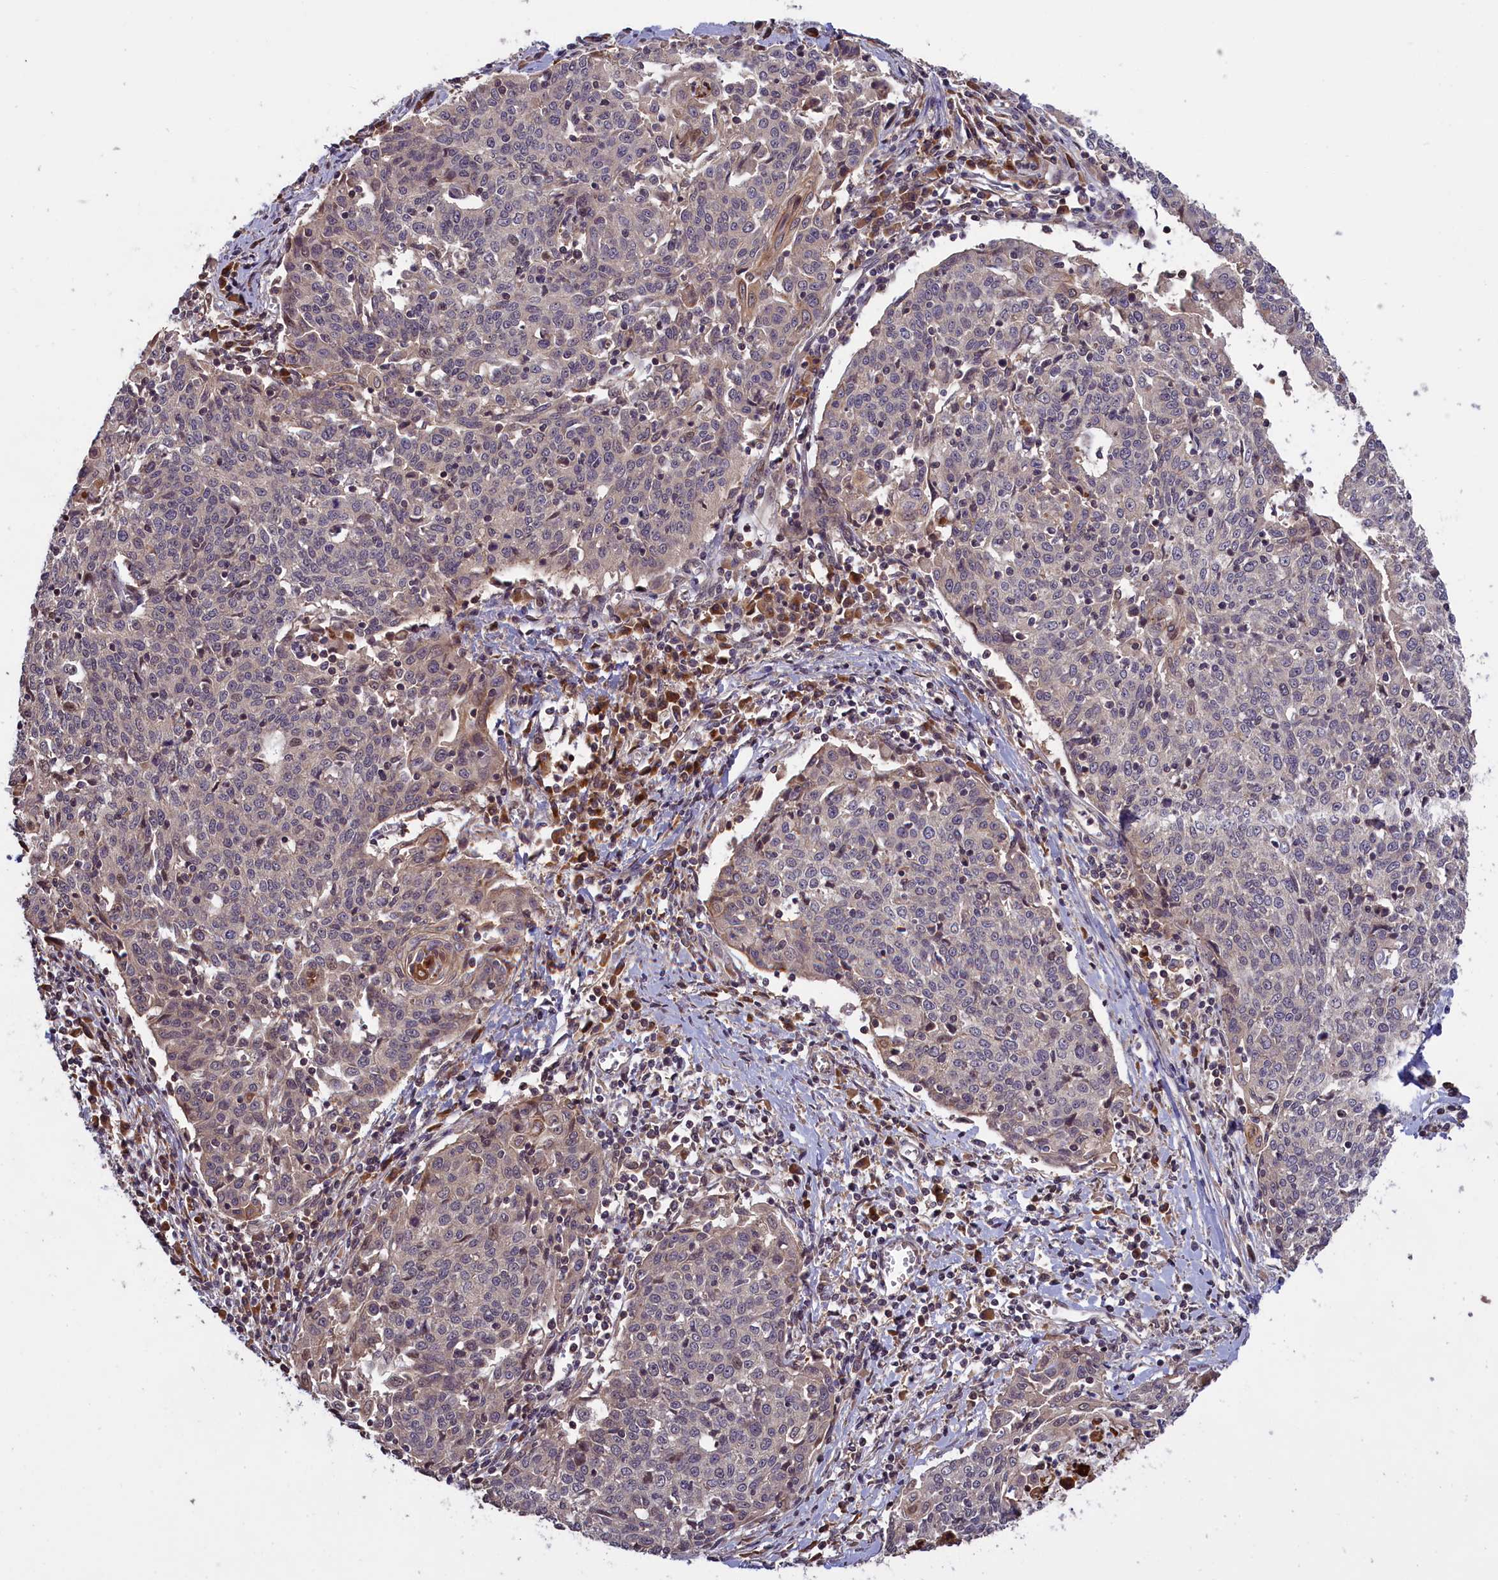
{"staining": {"intensity": "weak", "quantity": "<25%", "location": "cytoplasmic/membranous"}, "tissue": "cervical cancer", "cell_type": "Tumor cells", "image_type": "cancer", "snomed": [{"axis": "morphology", "description": "Squamous cell carcinoma, NOS"}, {"axis": "topography", "description": "Cervix"}], "caption": "Tumor cells show no significant staining in cervical cancer (squamous cell carcinoma).", "gene": "DENND1B", "patient": {"sex": "female", "age": 48}}